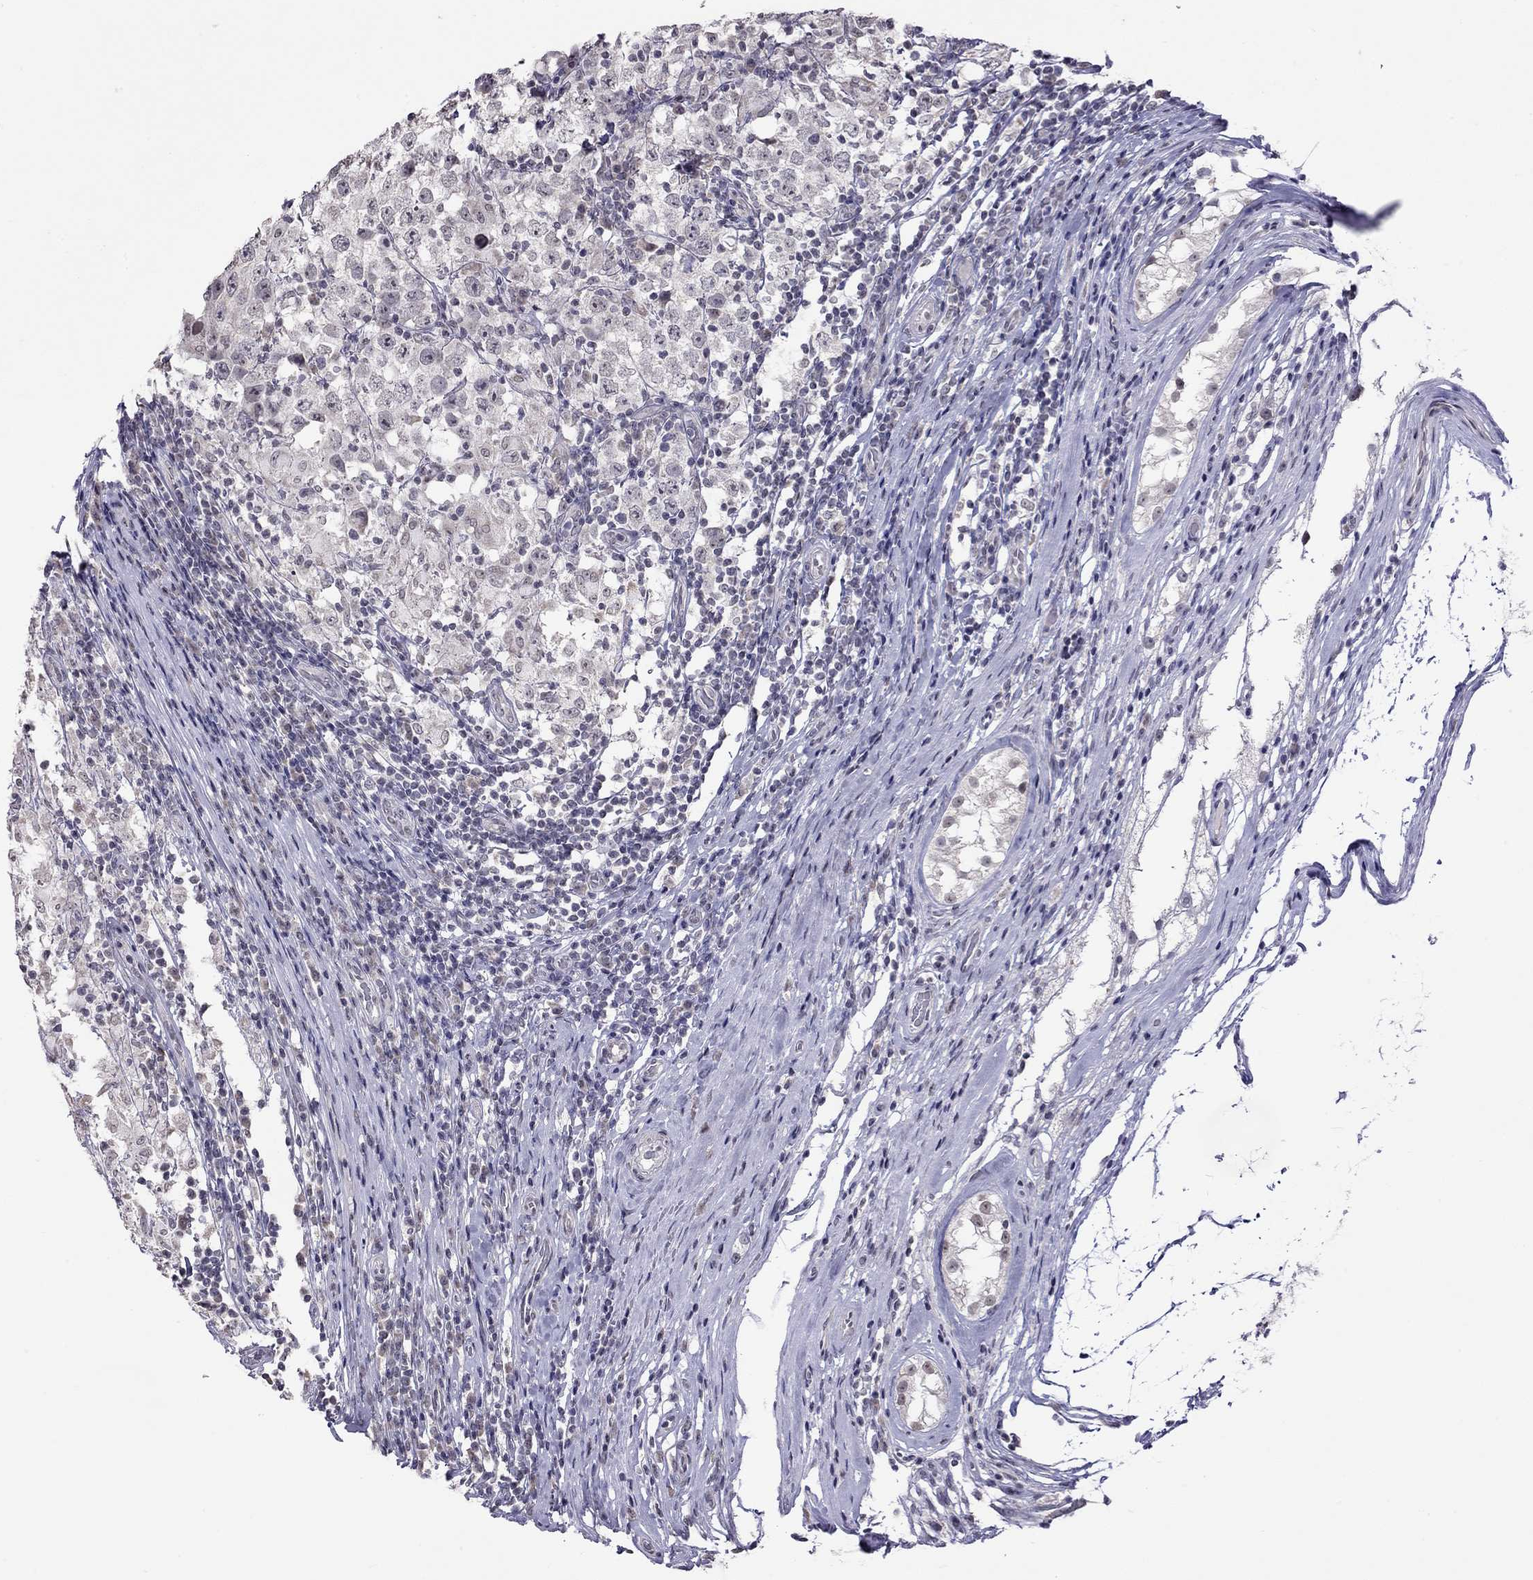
{"staining": {"intensity": "negative", "quantity": "none", "location": "none"}, "tissue": "testis cancer", "cell_type": "Tumor cells", "image_type": "cancer", "snomed": [{"axis": "morphology", "description": "Seminoma, NOS"}, {"axis": "morphology", "description": "Carcinoma, Embryonal, NOS"}, {"axis": "topography", "description": "Testis"}], "caption": "Image shows no protein expression in tumor cells of embryonal carcinoma (testis) tissue. (Brightfield microscopy of DAB (3,3'-diaminobenzidine) IHC at high magnification).", "gene": "HES5", "patient": {"sex": "male", "age": 41}}